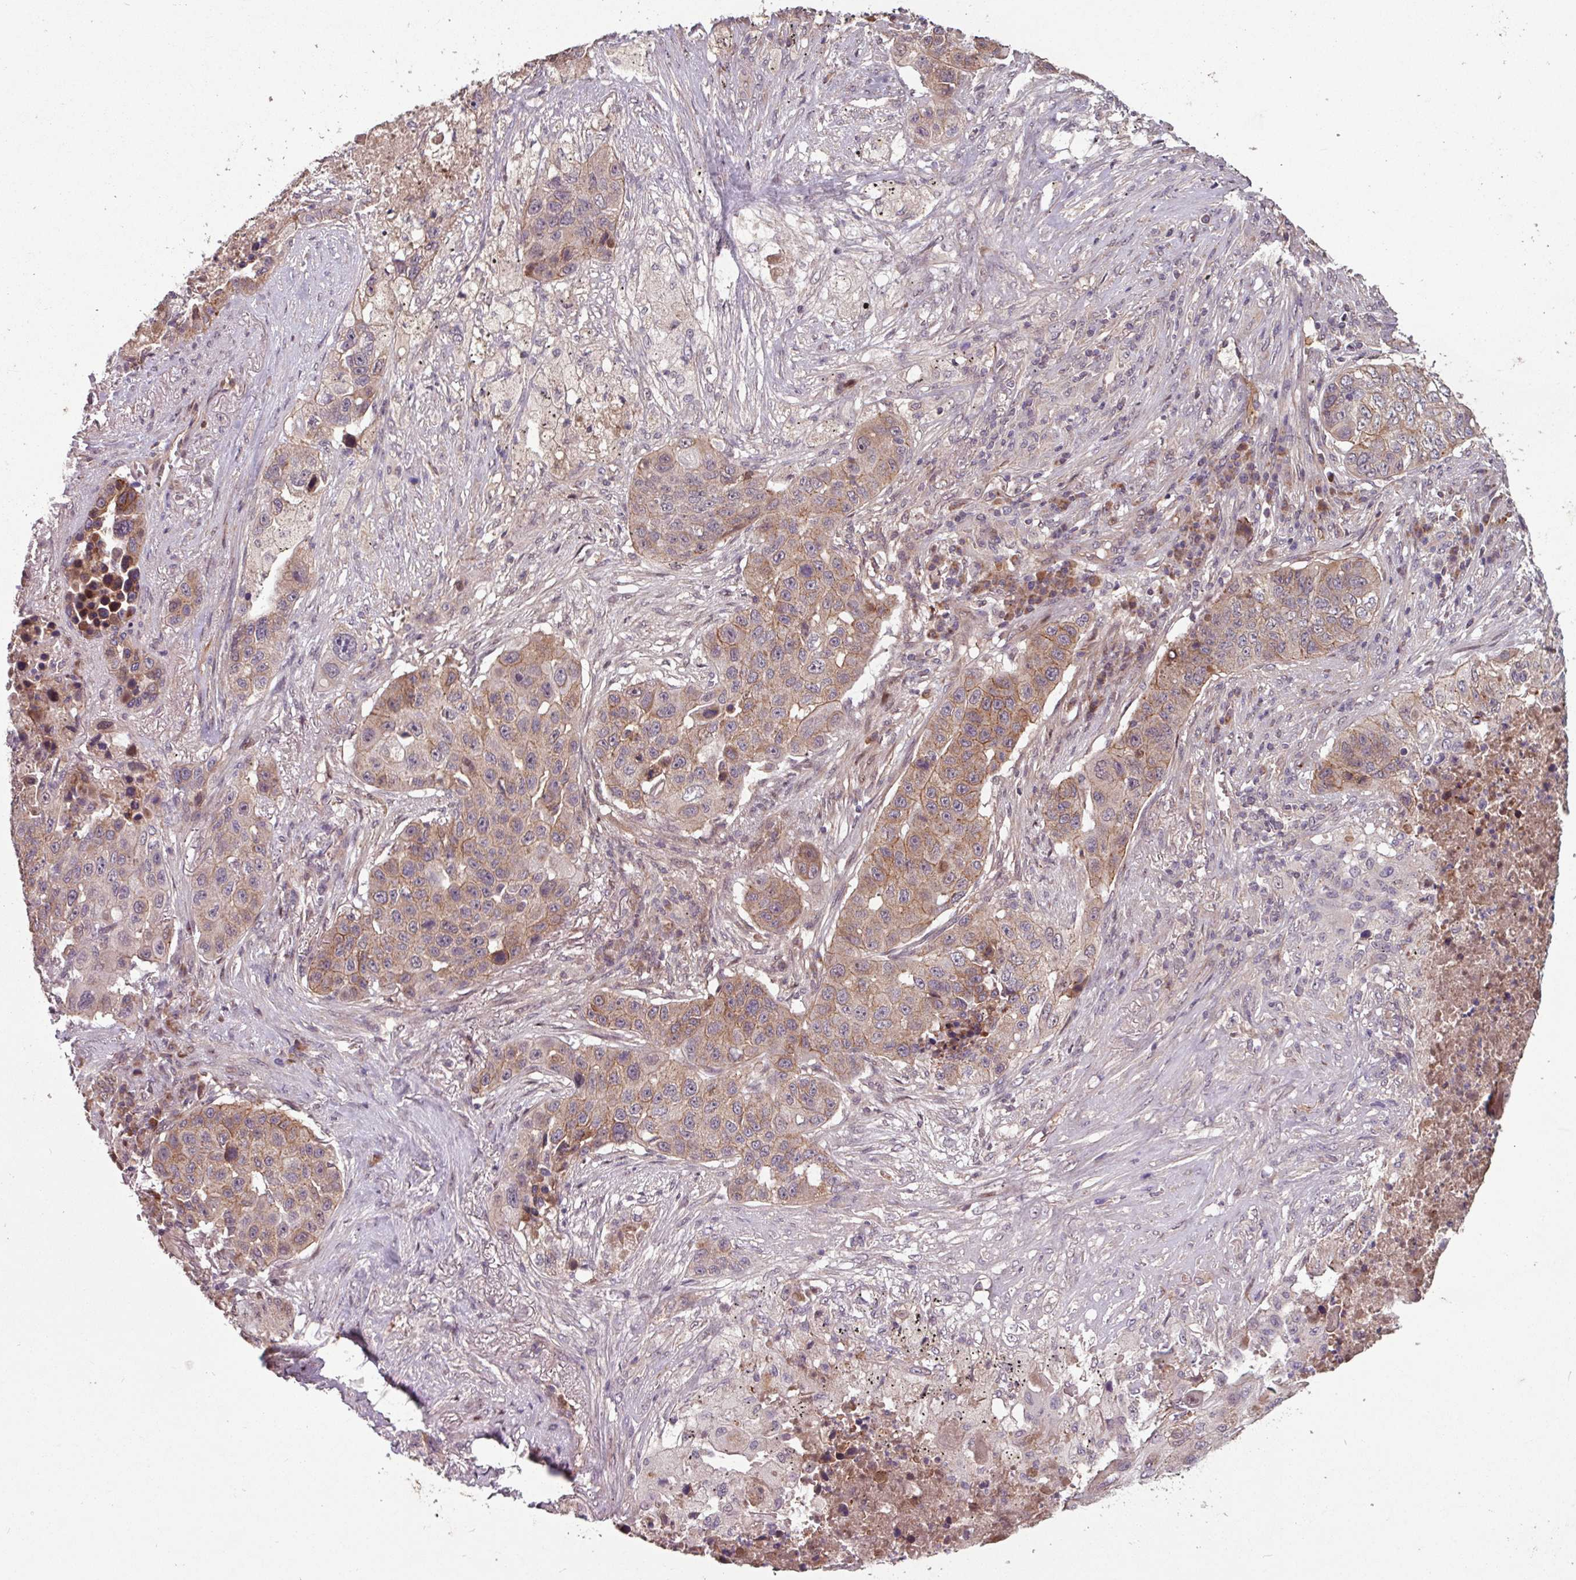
{"staining": {"intensity": "moderate", "quantity": ">75%", "location": "cytoplasmic/membranous"}, "tissue": "lung cancer", "cell_type": "Tumor cells", "image_type": "cancer", "snomed": [{"axis": "morphology", "description": "Squamous cell carcinoma, NOS"}, {"axis": "topography", "description": "Lung"}], "caption": "Immunohistochemistry (IHC) (DAB (3,3'-diaminobenzidine)) staining of lung cancer (squamous cell carcinoma) displays moderate cytoplasmic/membranous protein staining in approximately >75% of tumor cells.", "gene": "TMEM88", "patient": {"sex": "female", "age": 63}}